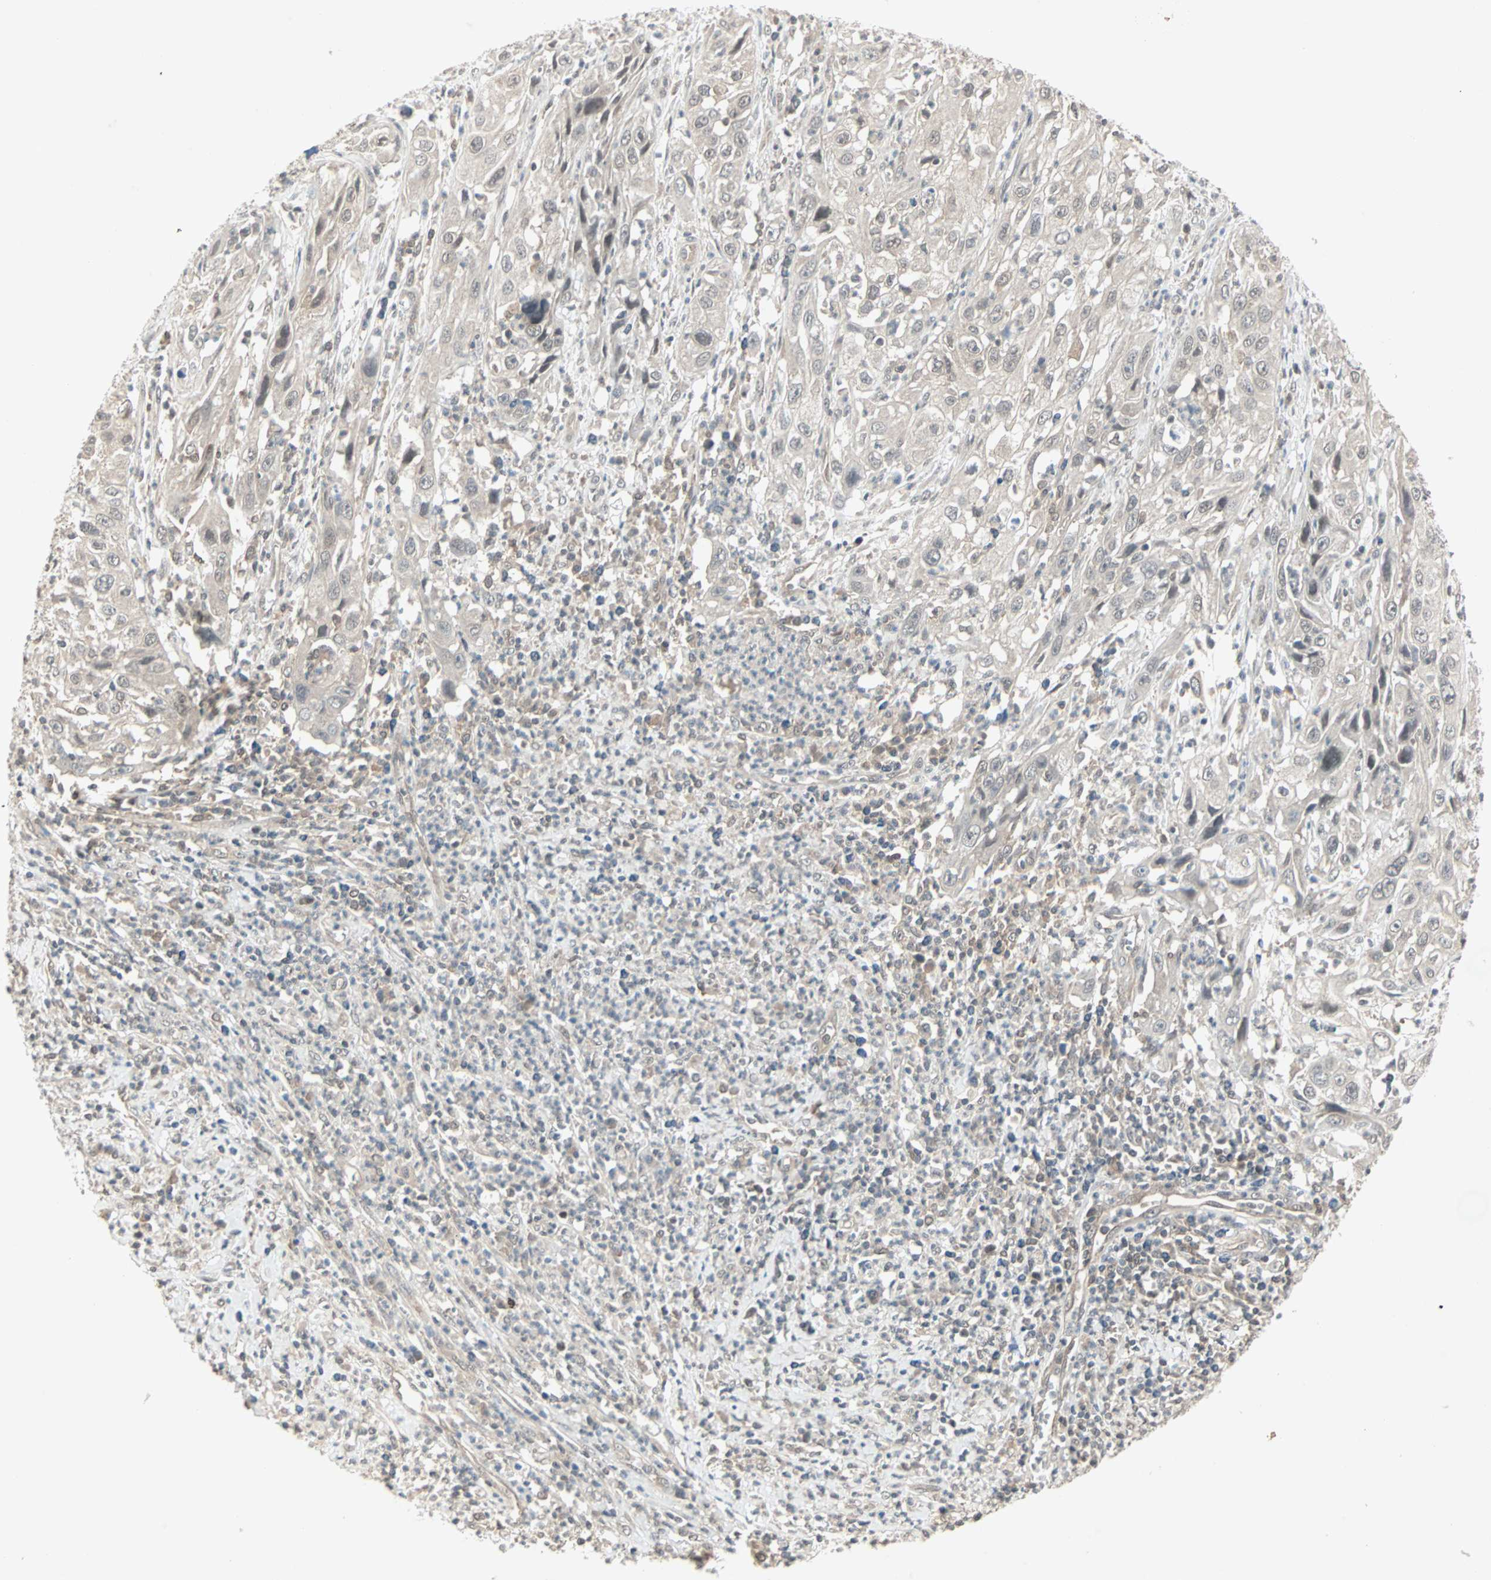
{"staining": {"intensity": "negative", "quantity": "none", "location": "none"}, "tissue": "cervical cancer", "cell_type": "Tumor cells", "image_type": "cancer", "snomed": [{"axis": "morphology", "description": "Squamous cell carcinoma, NOS"}, {"axis": "topography", "description": "Cervix"}], "caption": "Tumor cells are negative for brown protein staining in cervical cancer. Nuclei are stained in blue.", "gene": "PTPA", "patient": {"sex": "female", "age": 32}}